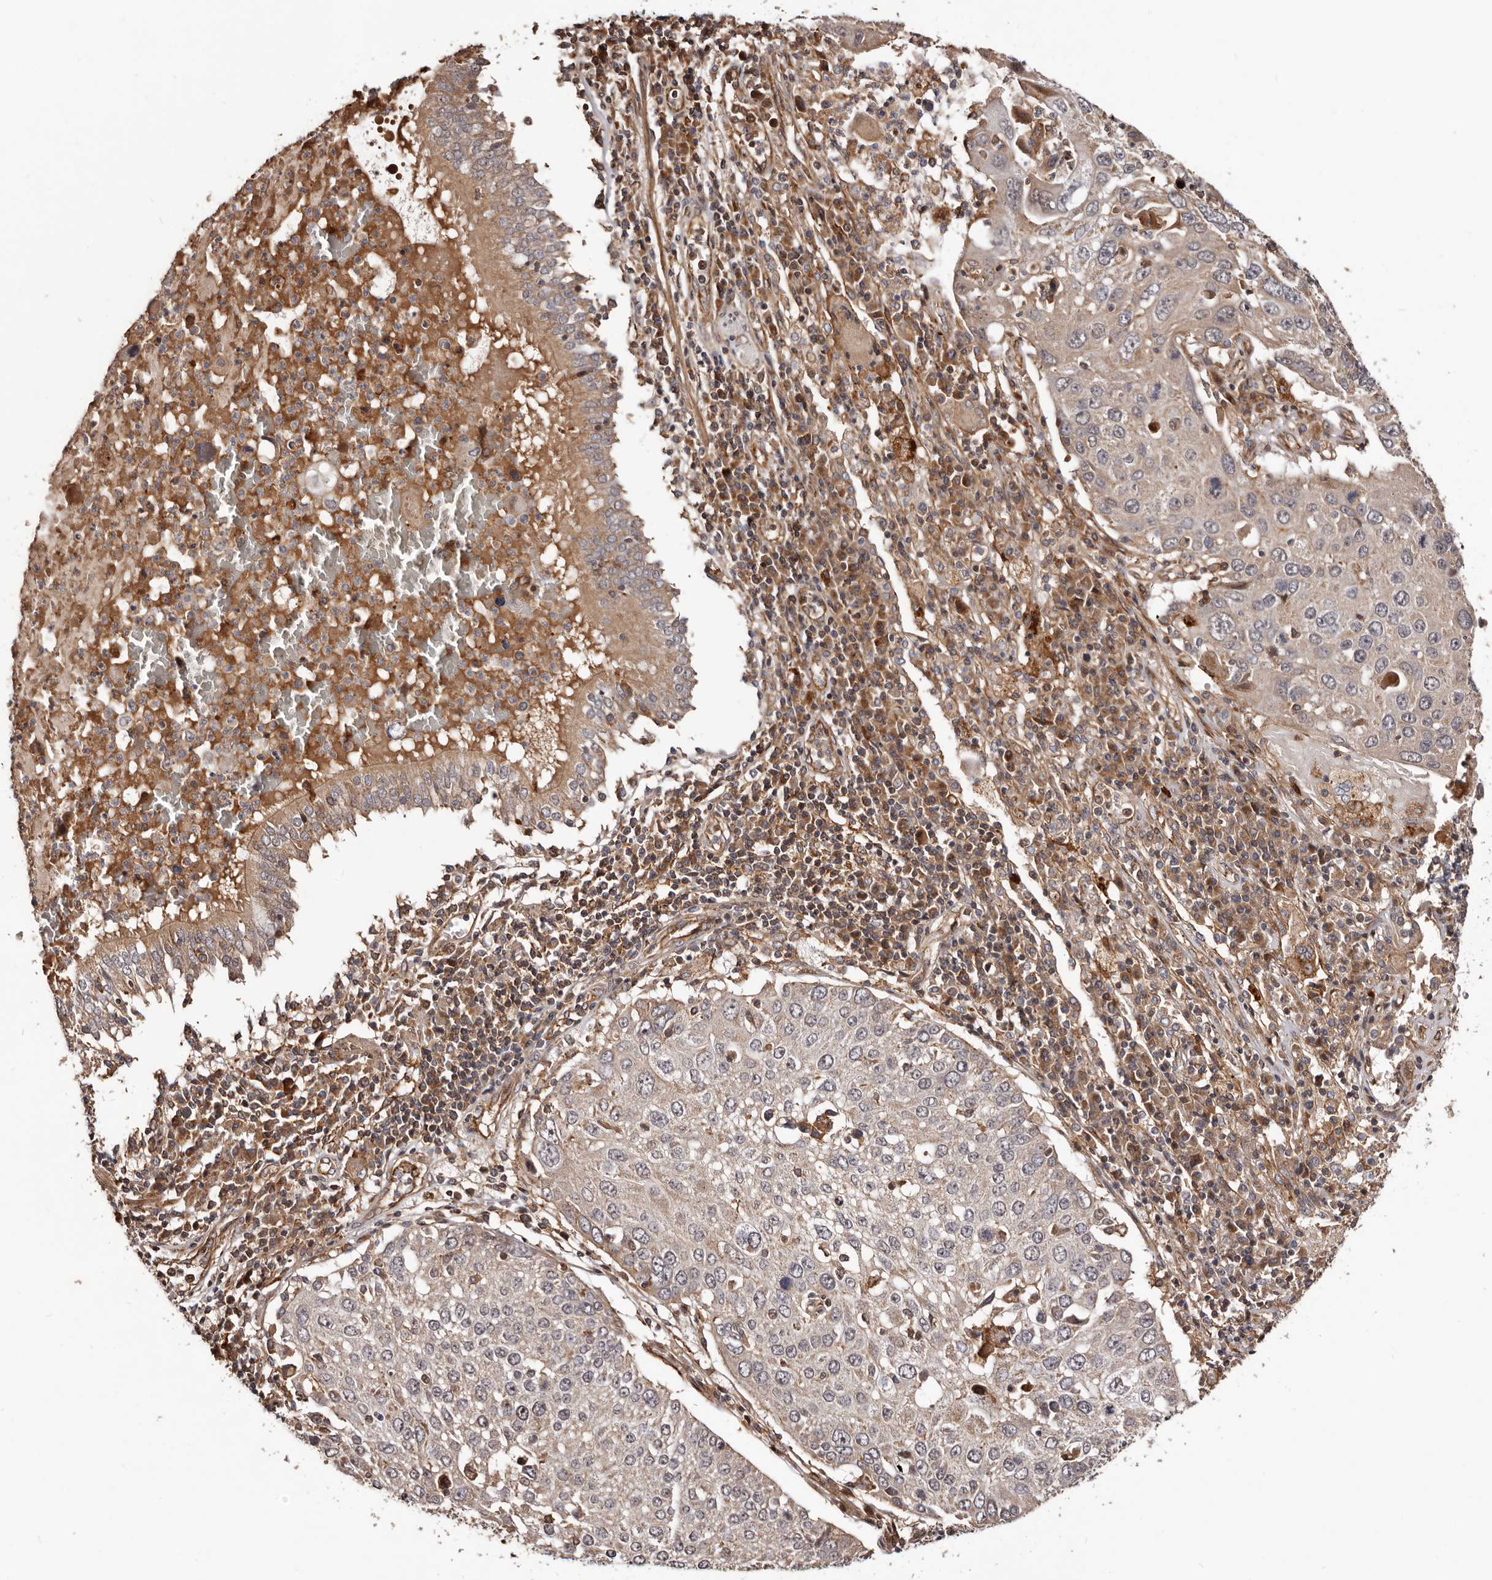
{"staining": {"intensity": "weak", "quantity": ">75%", "location": "cytoplasmic/membranous"}, "tissue": "lung cancer", "cell_type": "Tumor cells", "image_type": "cancer", "snomed": [{"axis": "morphology", "description": "Squamous cell carcinoma, NOS"}, {"axis": "topography", "description": "Lung"}], "caption": "Weak cytoplasmic/membranous protein staining is seen in approximately >75% of tumor cells in lung cancer (squamous cell carcinoma). Immunohistochemistry stains the protein of interest in brown and the nuclei are stained blue.", "gene": "GTPBP1", "patient": {"sex": "male", "age": 65}}